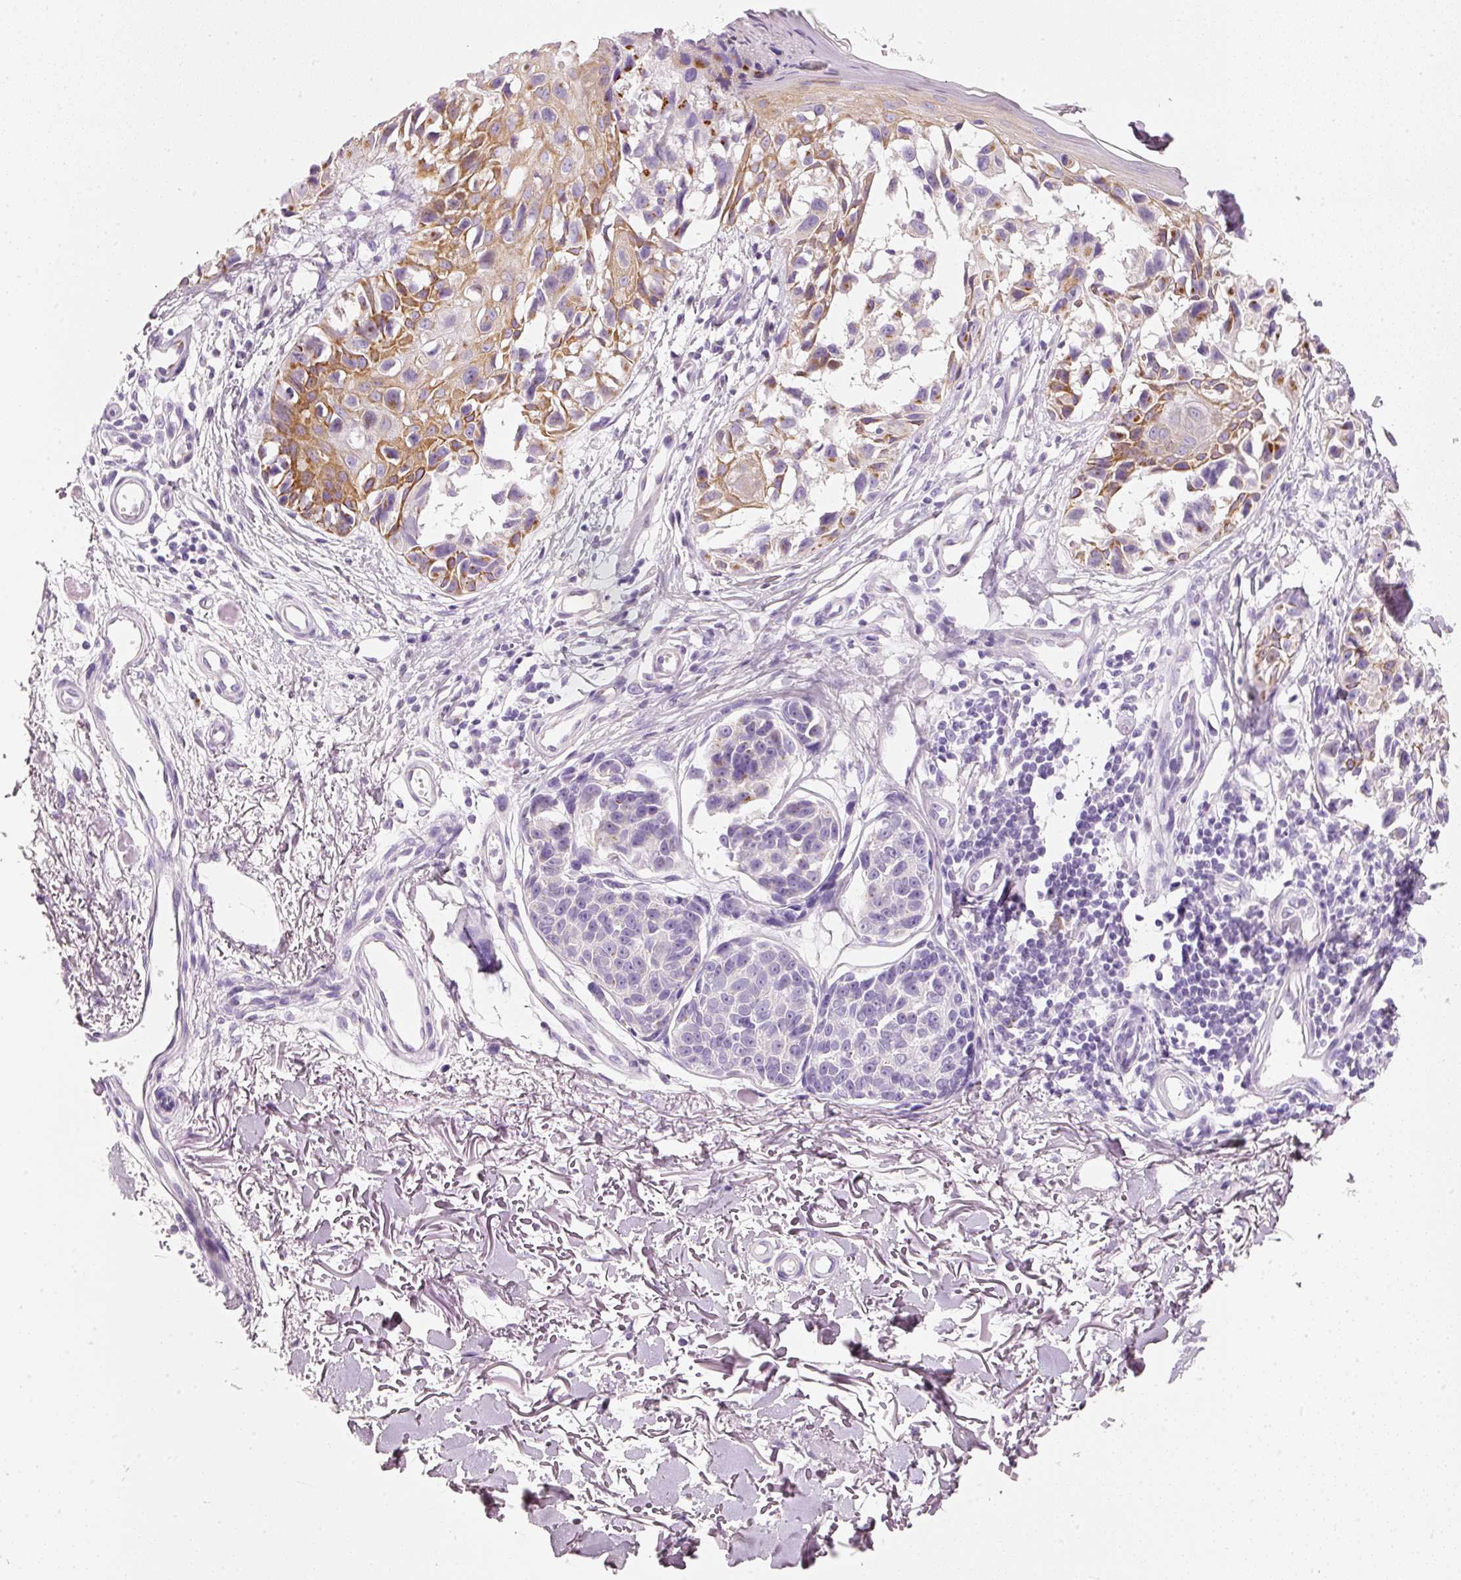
{"staining": {"intensity": "moderate", "quantity": "<25%", "location": "cytoplasmic/membranous"}, "tissue": "melanoma", "cell_type": "Tumor cells", "image_type": "cancer", "snomed": [{"axis": "morphology", "description": "Malignant melanoma, NOS"}, {"axis": "topography", "description": "Skin"}], "caption": "IHC staining of malignant melanoma, which shows low levels of moderate cytoplasmic/membranous positivity in about <25% of tumor cells indicating moderate cytoplasmic/membranous protein expression. The staining was performed using DAB (brown) for protein detection and nuclei were counterstained in hematoxylin (blue).", "gene": "PDXDC1", "patient": {"sex": "male", "age": 73}}